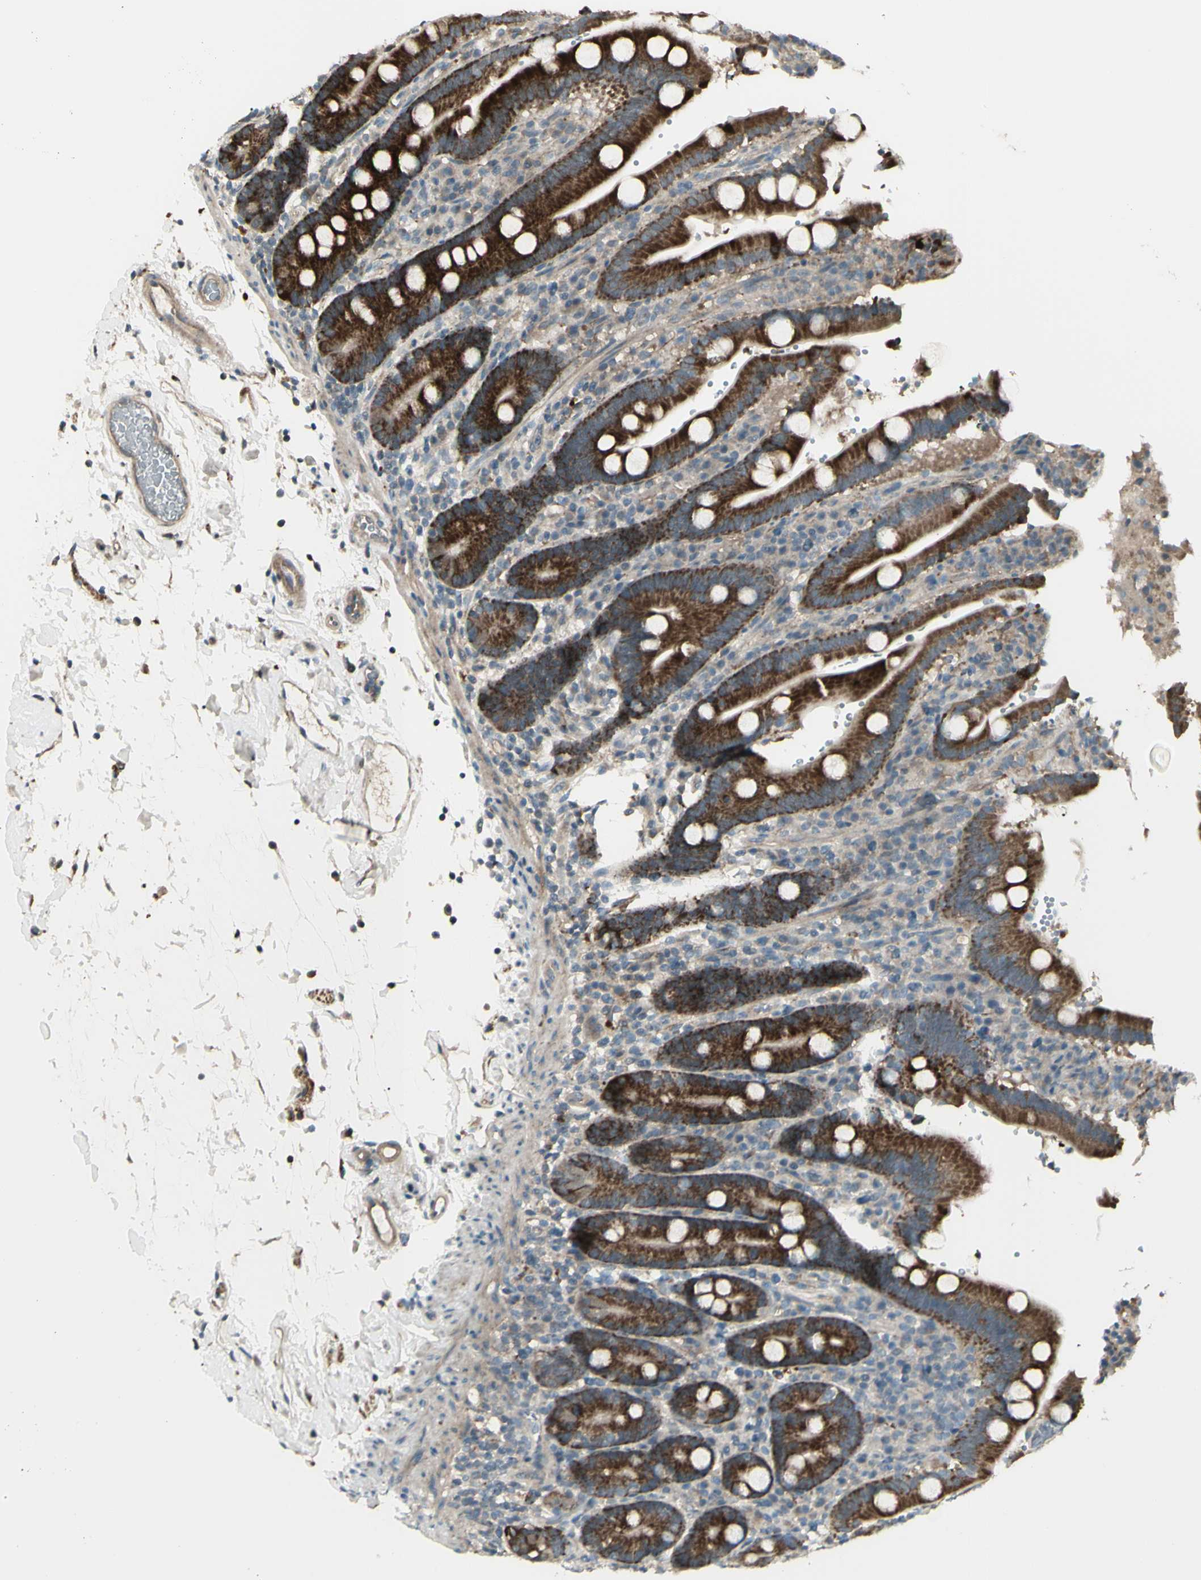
{"staining": {"intensity": "strong", "quantity": ">75%", "location": "cytoplasmic/membranous"}, "tissue": "duodenum", "cell_type": "Glandular cells", "image_type": "normal", "snomed": [{"axis": "morphology", "description": "Normal tissue, NOS"}, {"axis": "topography", "description": "Small intestine, NOS"}], "caption": "Protein positivity by IHC displays strong cytoplasmic/membranous staining in approximately >75% of glandular cells in normal duodenum.", "gene": "OSTM1", "patient": {"sex": "female", "age": 71}}